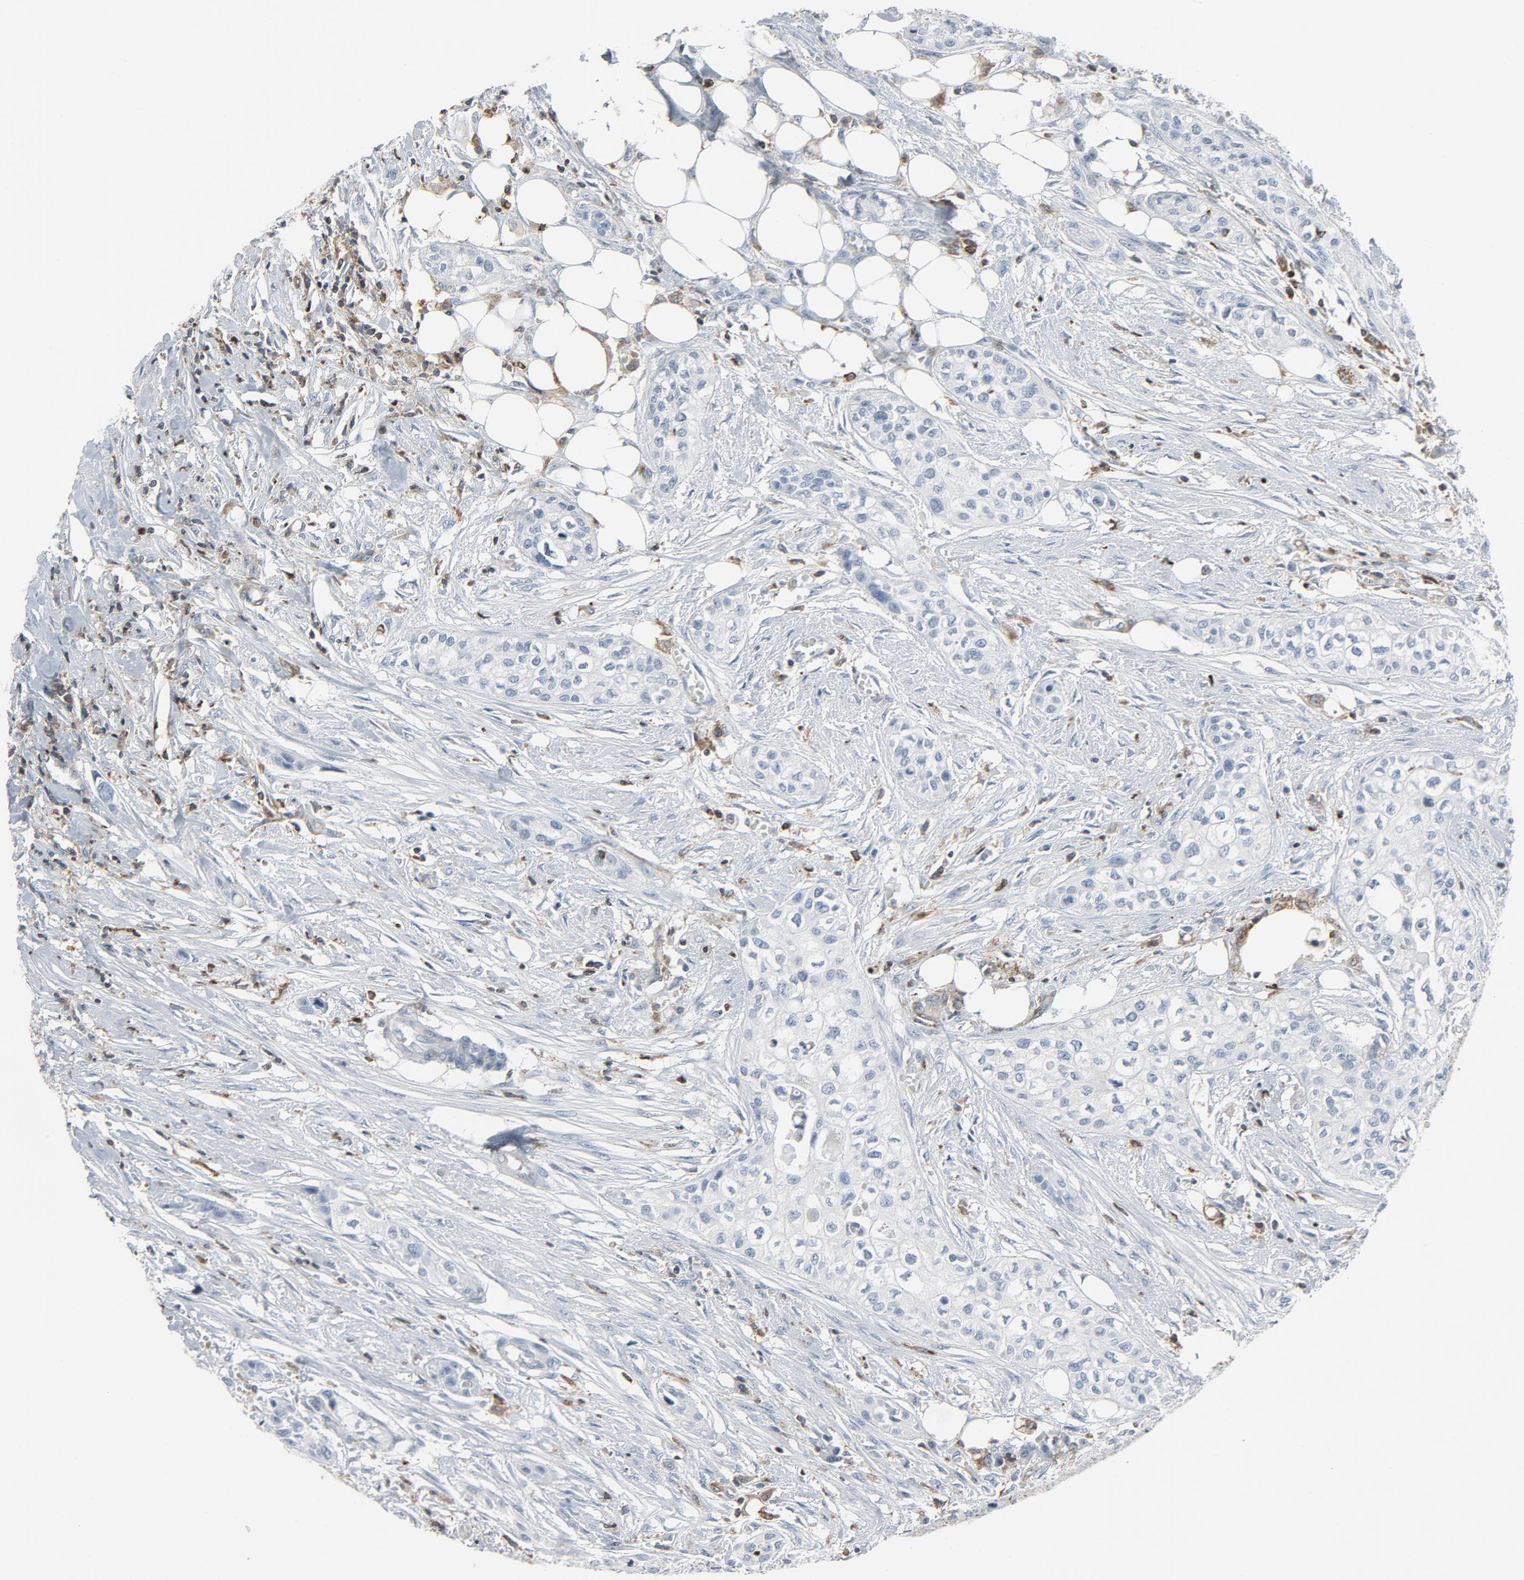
{"staining": {"intensity": "negative", "quantity": "none", "location": "none"}, "tissue": "urothelial cancer", "cell_type": "Tumor cells", "image_type": "cancer", "snomed": [{"axis": "morphology", "description": "Urothelial carcinoma, High grade"}, {"axis": "topography", "description": "Urinary bladder"}], "caption": "Urothelial cancer was stained to show a protein in brown. There is no significant staining in tumor cells.", "gene": "LCP2", "patient": {"sex": "male", "age": 74}}